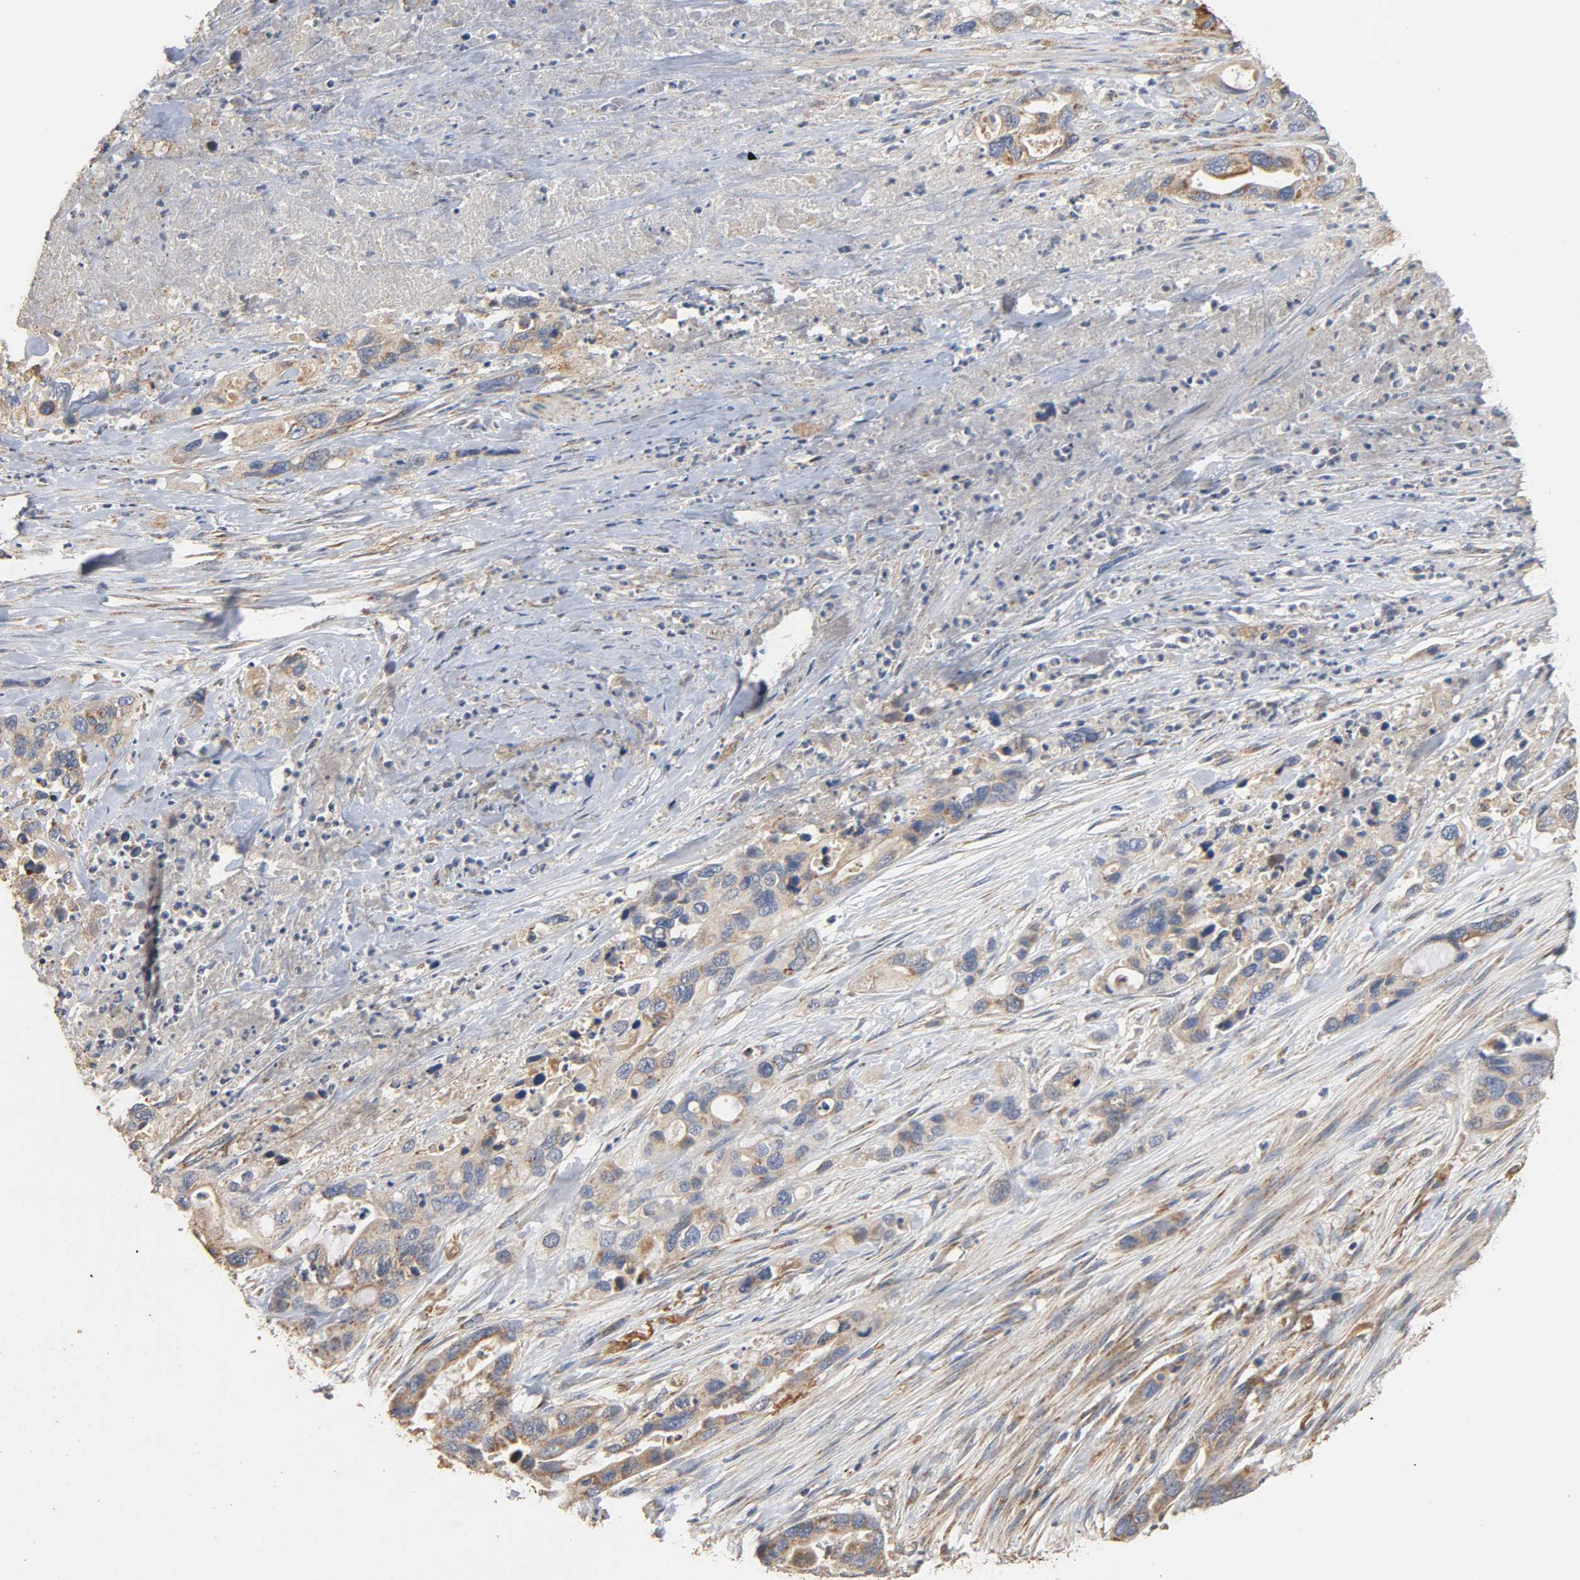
{"staining": {"intensity": "weak", "quantity": ">75%", "location": "cytoplasmic/membranous"}, "tissue": "pancreatic cancer", "cell_type": "Tumor cells", "image_type": "cancer", "snomed": [{"axis": "morphology", "description": "Adenocarcinoma, NOS"}, {"axis": "topography", "description": "Pancreas"}], "caption": "Immunohistochemical staining of pancreatic cancer (adenocarcinoma) demonstrates weak cytoplasmic/membranous protein staining in approximately >75% of tumor cells. (IHC, brightfield microscopy, high magnification).", "gene": "NDUFS3", "patient": {"sex": "female", "age": 71}}